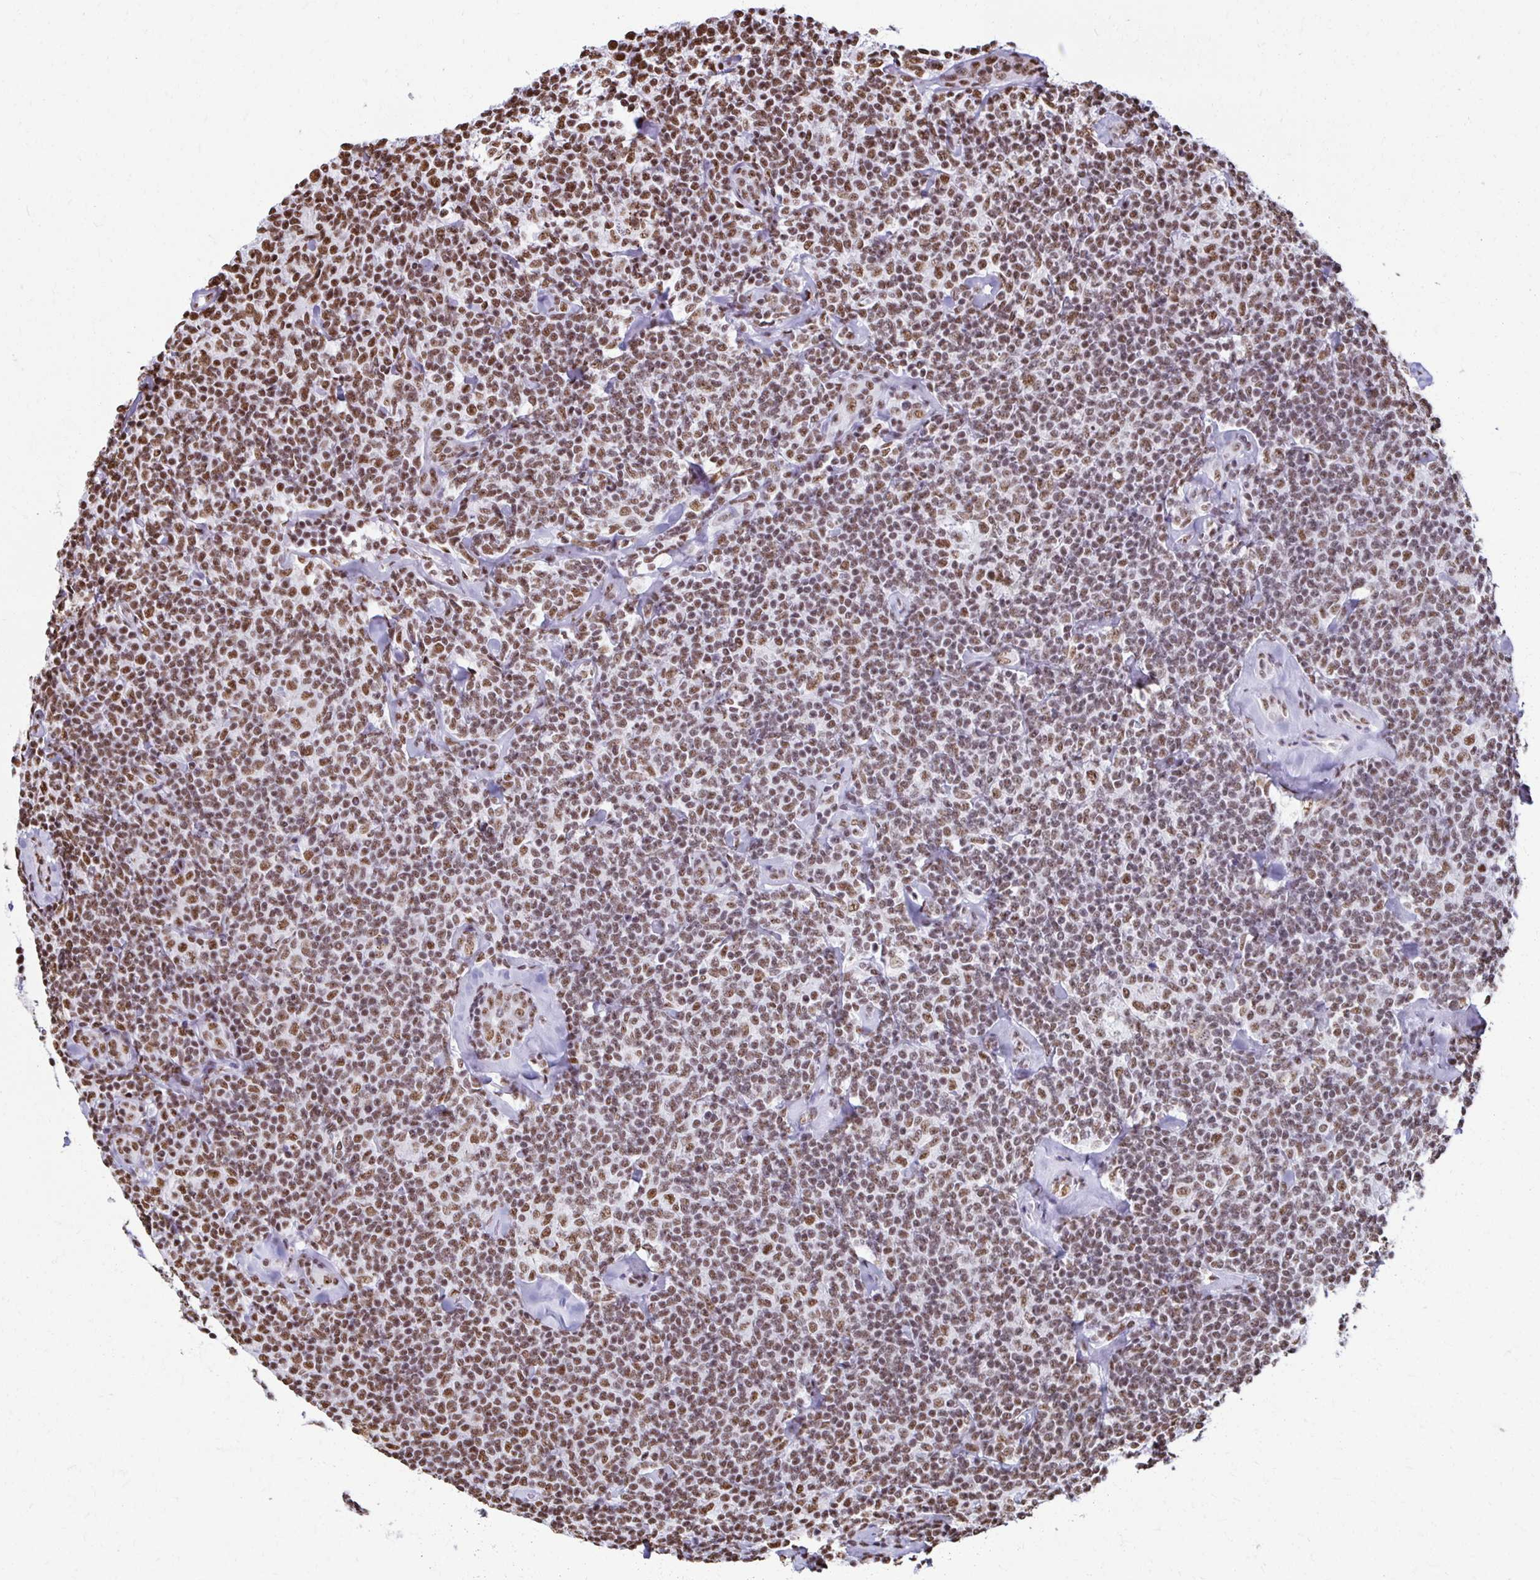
{"staining": {"intensity": "moderate", "quantity": ">75%", "location": "nuclear"}, "tissue": "lymphoma", "cell_type": "Tumor cells", "image_type": "cancer", "snomed": [{"axis": "morphology", "description": "Malignant lymphoma, non-Hodgkin's type, Low grade"}, {"axis": "topography", "description": "Lymph node"}], "caption": "Immunohistochemistry of malignant lymphoma, non-Hodgkin's type (low-grade) exhibits medium levels of moderate nuclear staining in approximately >75% of tumor cells. (DAB (3,3'-diaminobenzidine) IHC with brightfield microscopy, high magnification).", "gene": "NONO", "patient": {"sex": "female", "age": 56}}